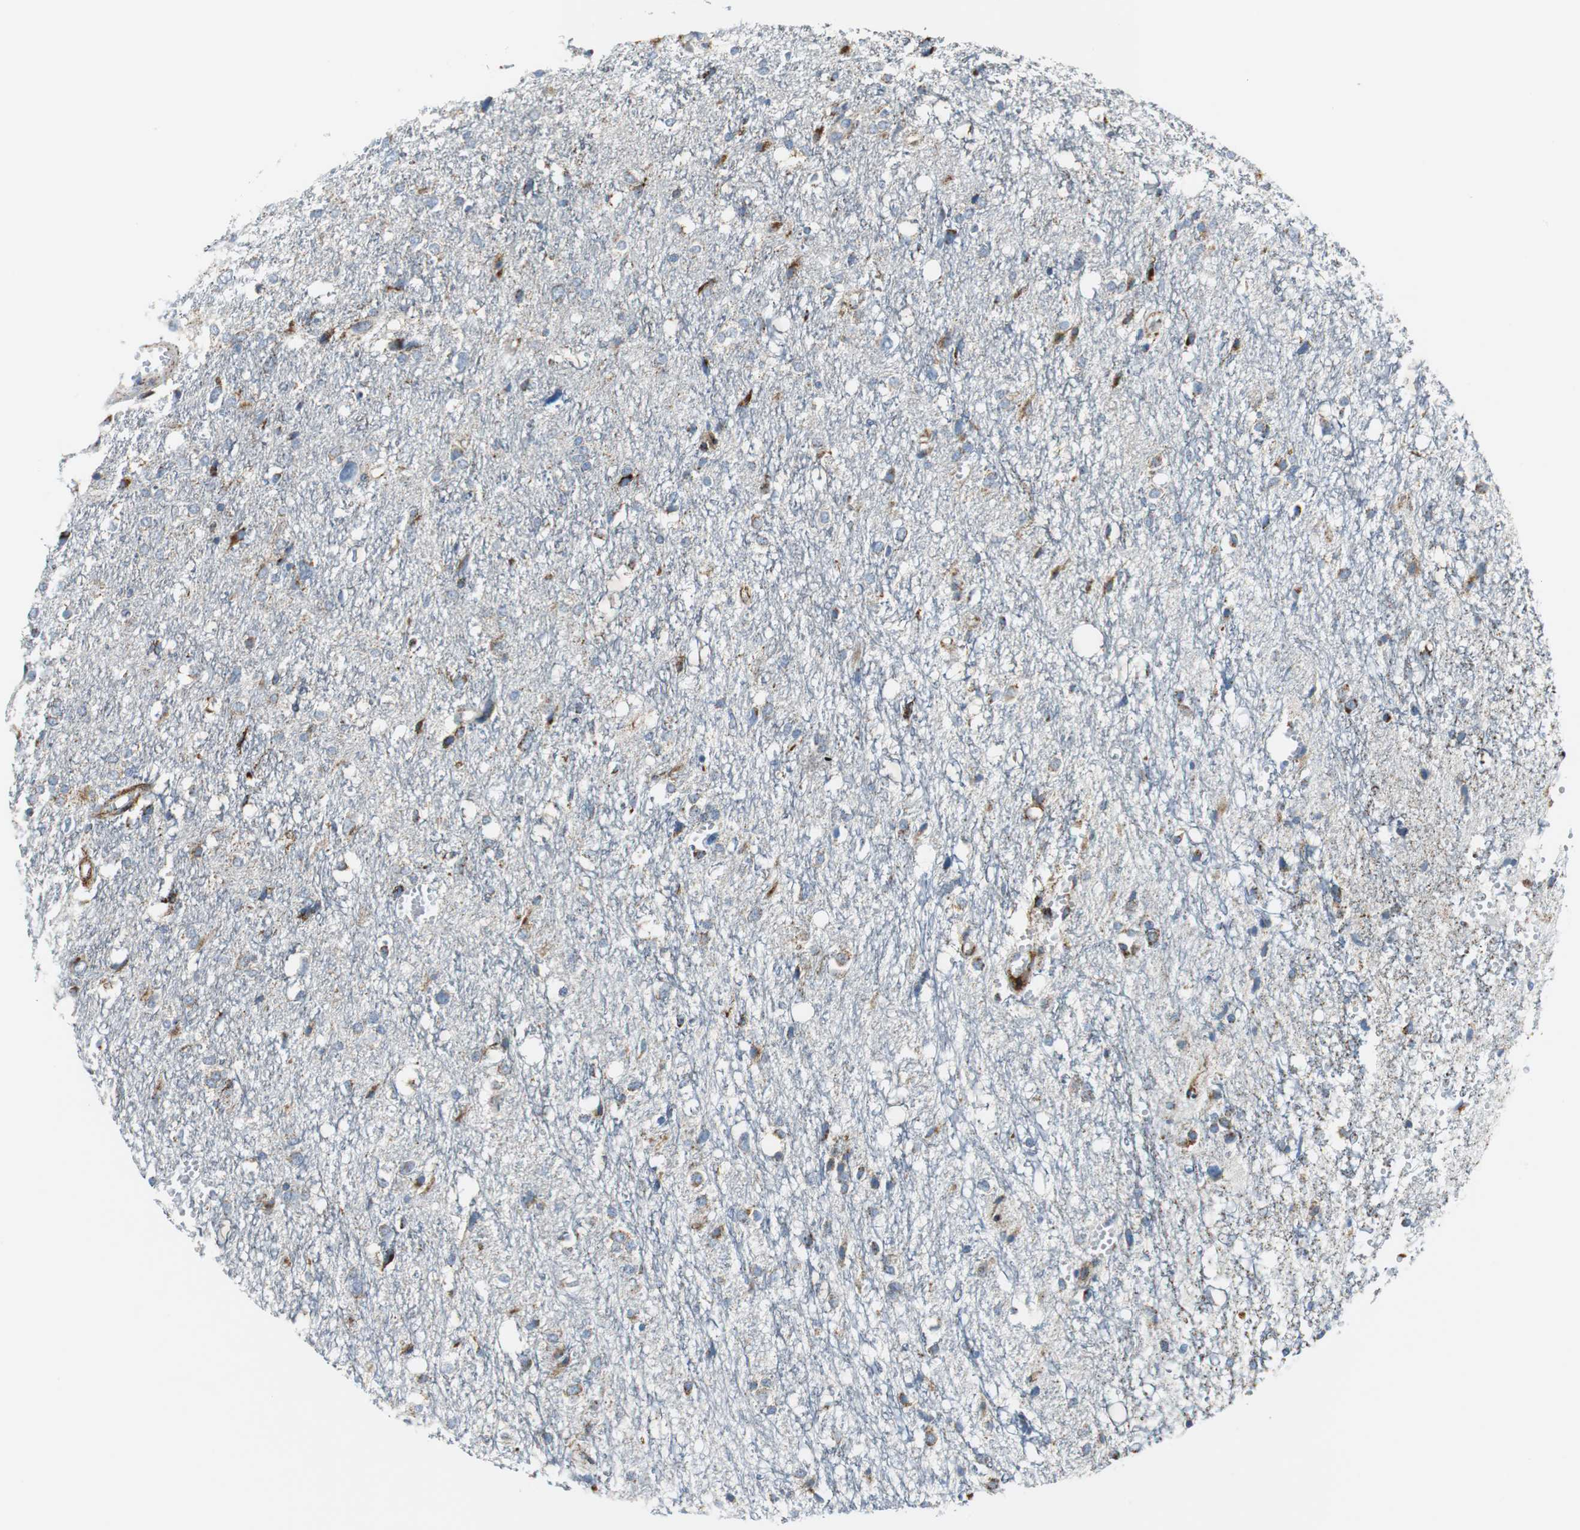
{"staining": {"intensity": "moderate", "quantity": "25%-75%", "location": "cytoplasmic/membranous"}, "tissue": "glioma", "cell_type": "Tumor cells", "image_type": "cancer", "snomed": [{"axis": "morphology", "description": "Glioma, malignant, High grade"}, {"axis": "topography", "description": "Brain"}], "caption": "Immunohistochemistry (IHC) micrograph of neoplastic tissue: glioma stained using IHC reveals medium levels of moderate protein expression localized specifically in the cytoplasmic/membranous of tumor cells, appearing as a cytoplasmic/membranous brown color.", "gene": "C1QTNF7", "patient": {"sex": "female", "age": 59}}